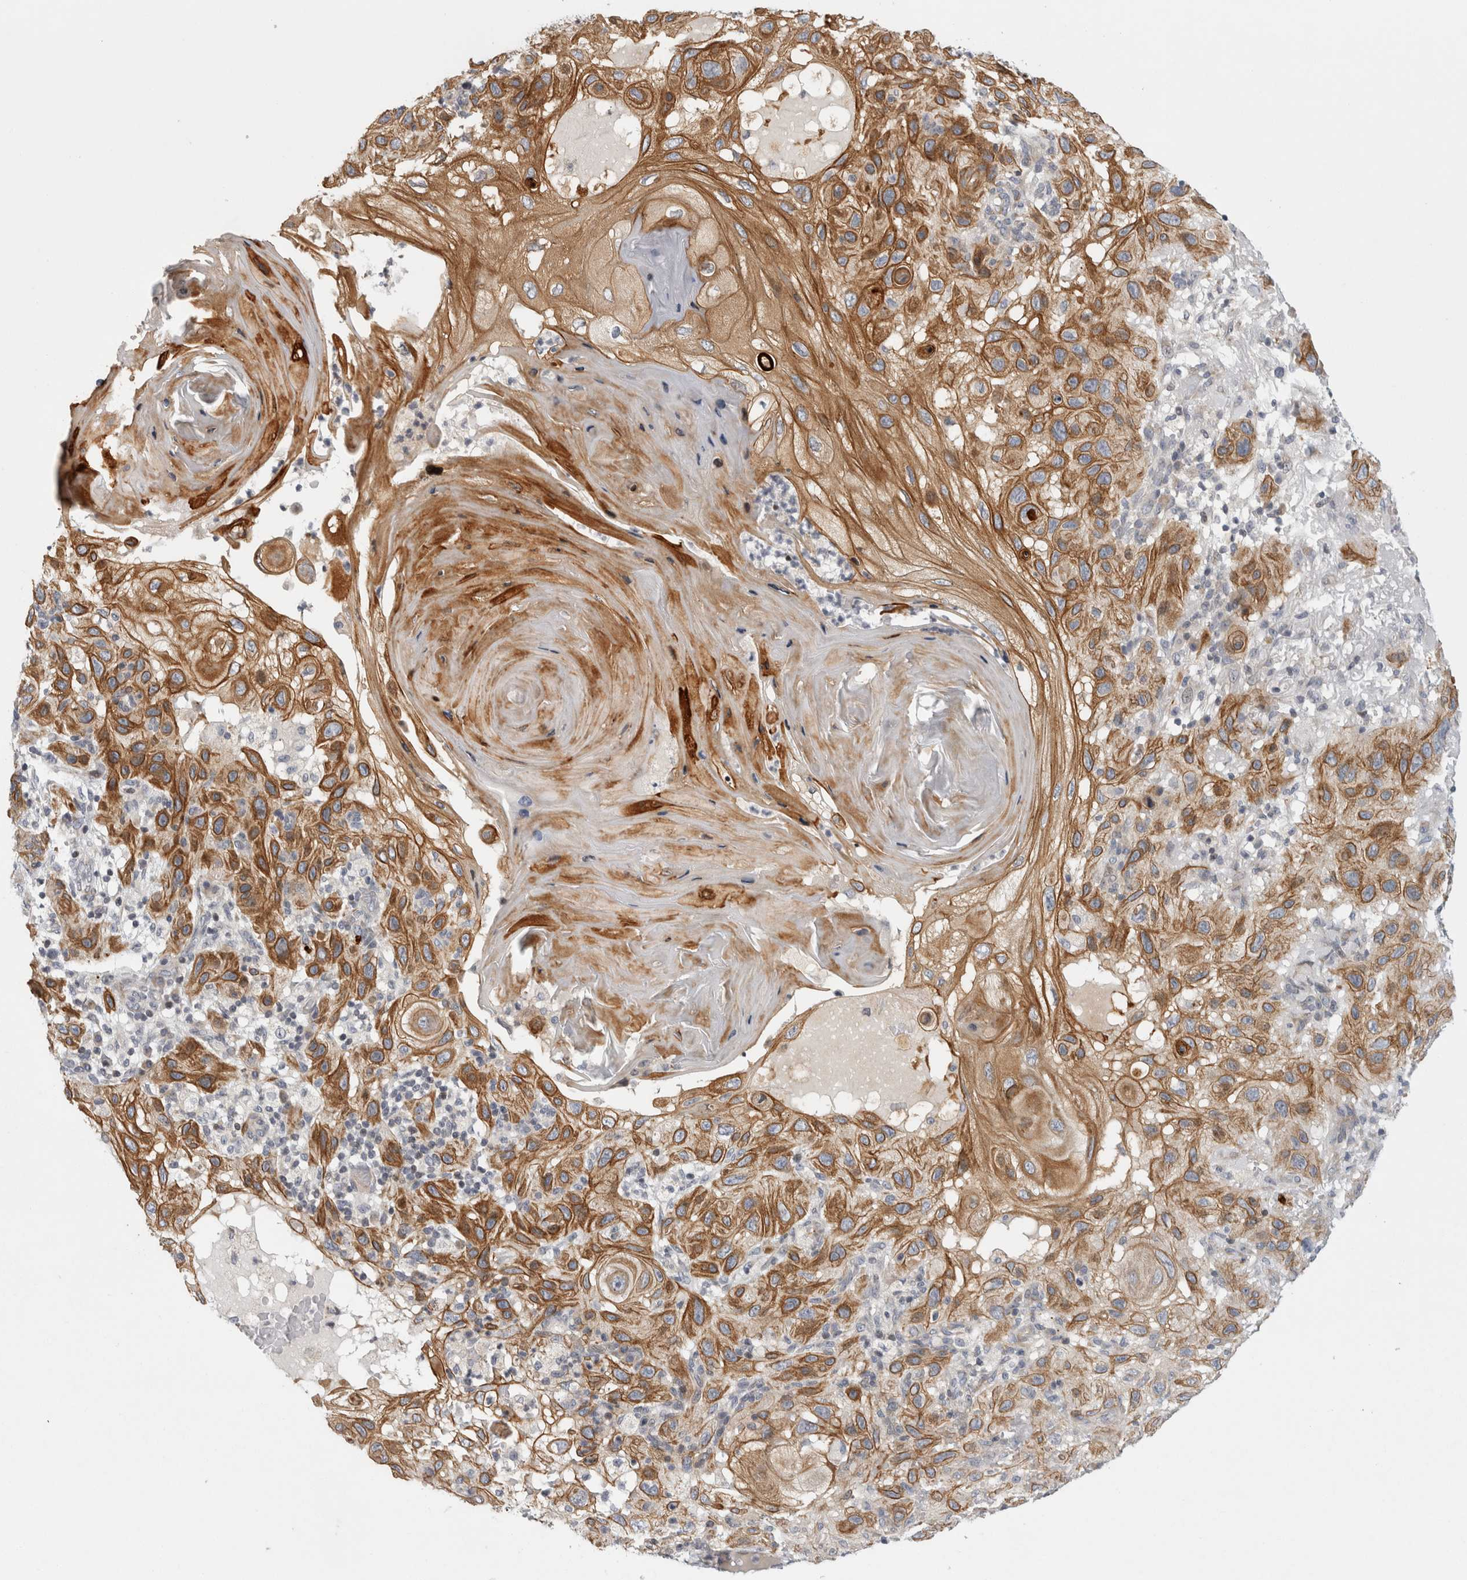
{"staining": {"intensity": "strong", "quantity": ">75%", "location": "cytoplasmic/membranous"}, "tissue": "skin cancer", "cell_type": "Tumor cells", "image_type": "cancer", "snomed": [{"axis": "morphology", "description": "Normal tissue, NOS"}, {"axis": "morphology", "description": "Squamous cell carcinoma, NOS"}, {"axis": "topography", "description": "Skin"}], "caption": "Skin cancer (squamous cell carcinoma) stained with a brown dye displays strong cytoplasmic/membranous positive positivity in about >75% of tumor cells.", "gene": "UTP25", "patient": {"sex": "female", "age": 96}}